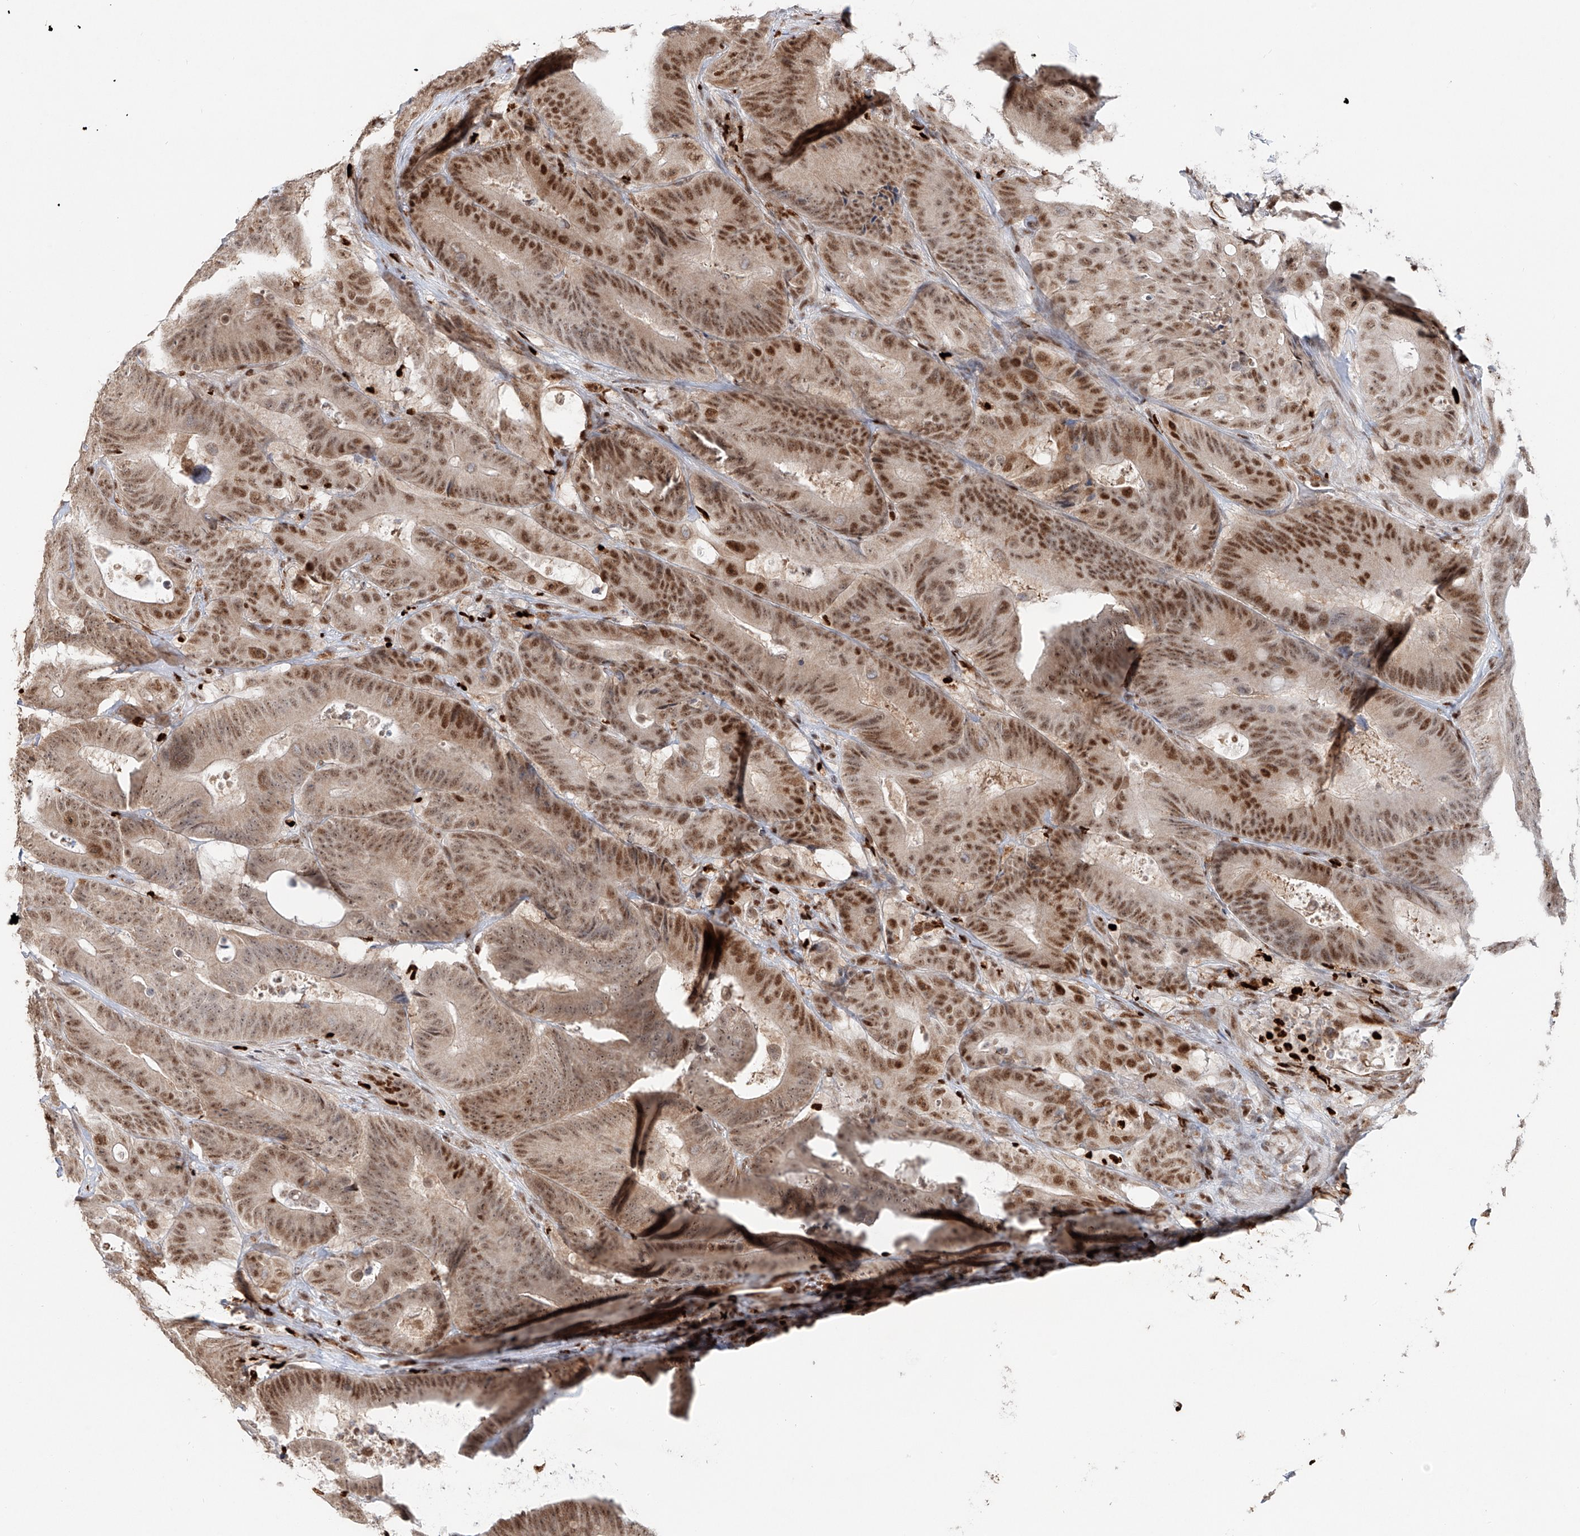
{"staining": {"intensity": "moderate", "quantity": ">75%", "location": "cytoplasmic/membranous,nuclear"}, "tissue": "colorectal cancer", "cell_type": "Tumor cells", "image_type": "cancer", "snomed": [{"axis": "morphology", "description": "Adenocarcinoma, NOS"}, {"axis": "topography", "description": "Colon"}], "caption": "Human colorectal adenocarcinoma stained for a protein (brown) shows moderate cytoplasmic/membranous and nuclear positive positivity in approximately >75% of tumor cells.", "gene": "DZIP1L", "patient": {"sex": "male", "age": 83}}